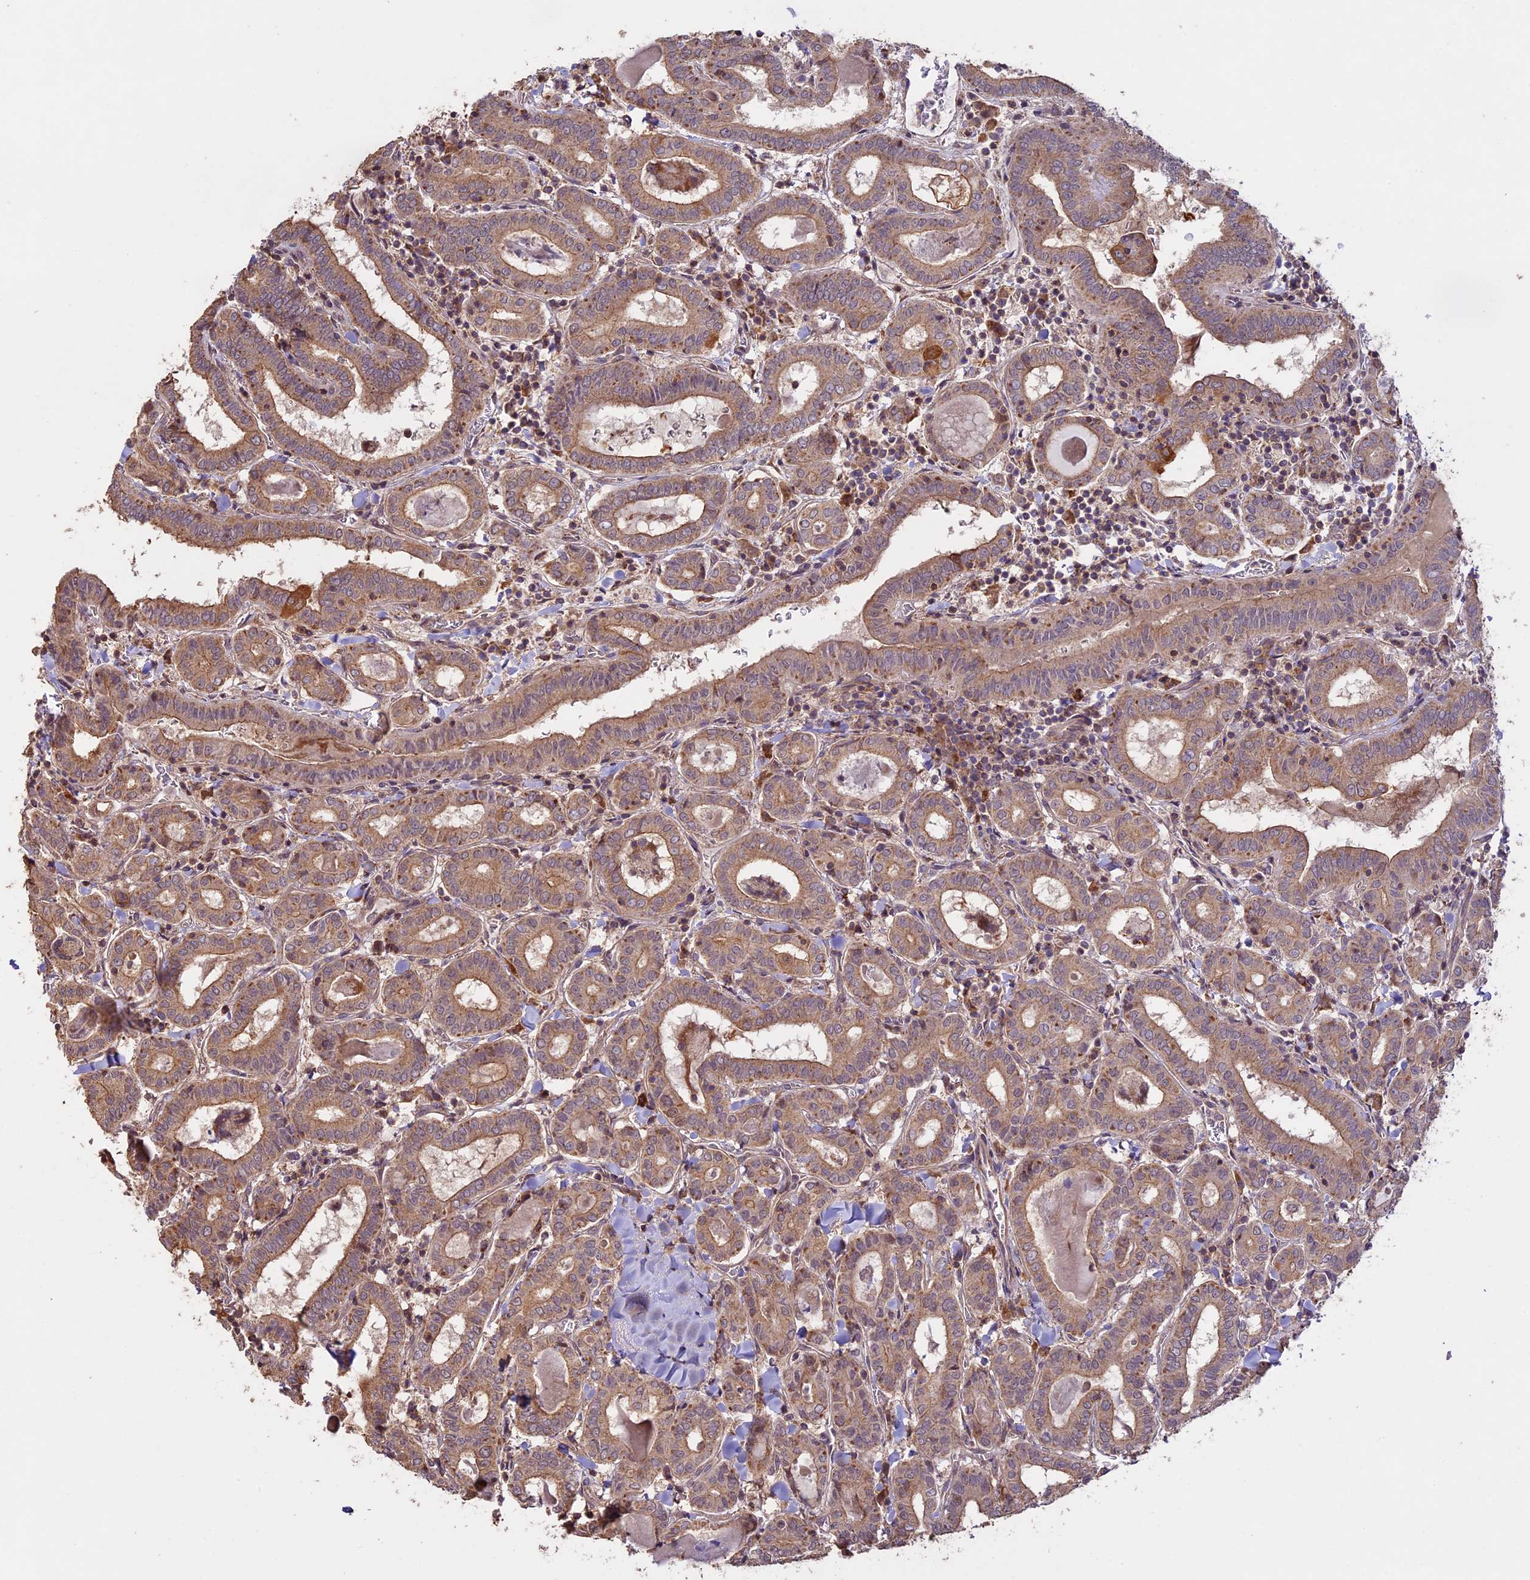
{"staining": {"intensity": "moderate", "quantity": ">75%", "location": "cytoplasmic/membranous"}, "tissue": "thyroid cancer", "cell_type": "Tumor cells", "image_type": "cancer", "snomed": [{"axis": "morphology", "description": "Papillary adenocarcinoma, NOS"}, {"axis": "topography", "description": "Thyroid gland"}], "caption": "Human thyroid cancer stained with a brown dye demonstrates moderate cytoplasmic/membranous positive positivity in about >75% of tumor cells.", "gene": "BCAS4", "patient": {"sex": "female", "age": 72}}